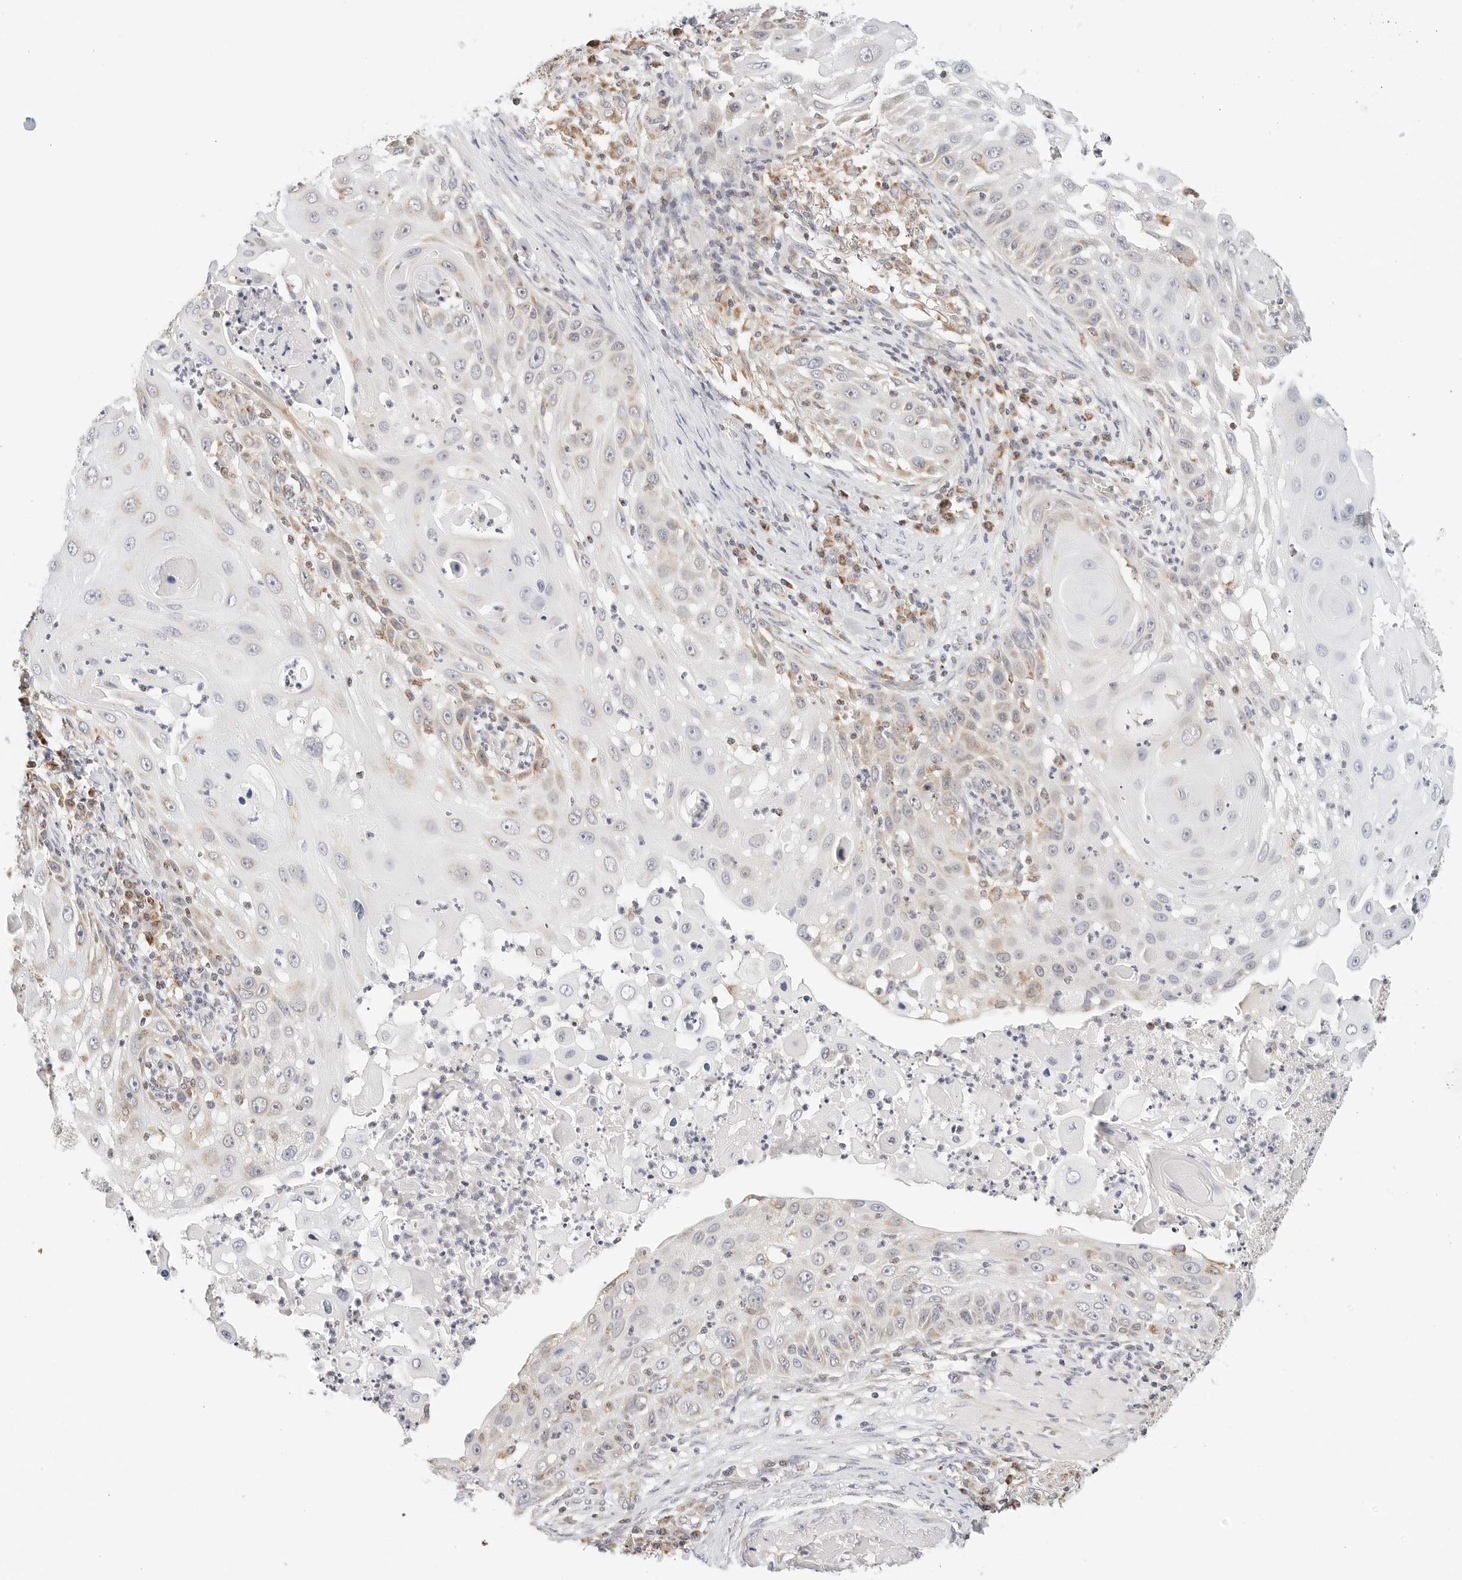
{"staining": {"intensity": "weak", "quantity": "<25%", "location": "cytoplasmic/membranous"}, "tissue": "skin cancer", "cell_type": "Tumor cells", "image_type": "cancer", "snomed": [{"axis": "morphology", "description": "Squamous cell carcinoma, NOS"}, {"axis": "topography", "description": "Skin"}], "caption": "High power microscopy micrograph of an immunohistochemistry image of skin squamous cell carcinoma, revealing no significant expression in tumor cells.", "gene": "ATL1", "patient": {"sex": "female", "age": 44}}